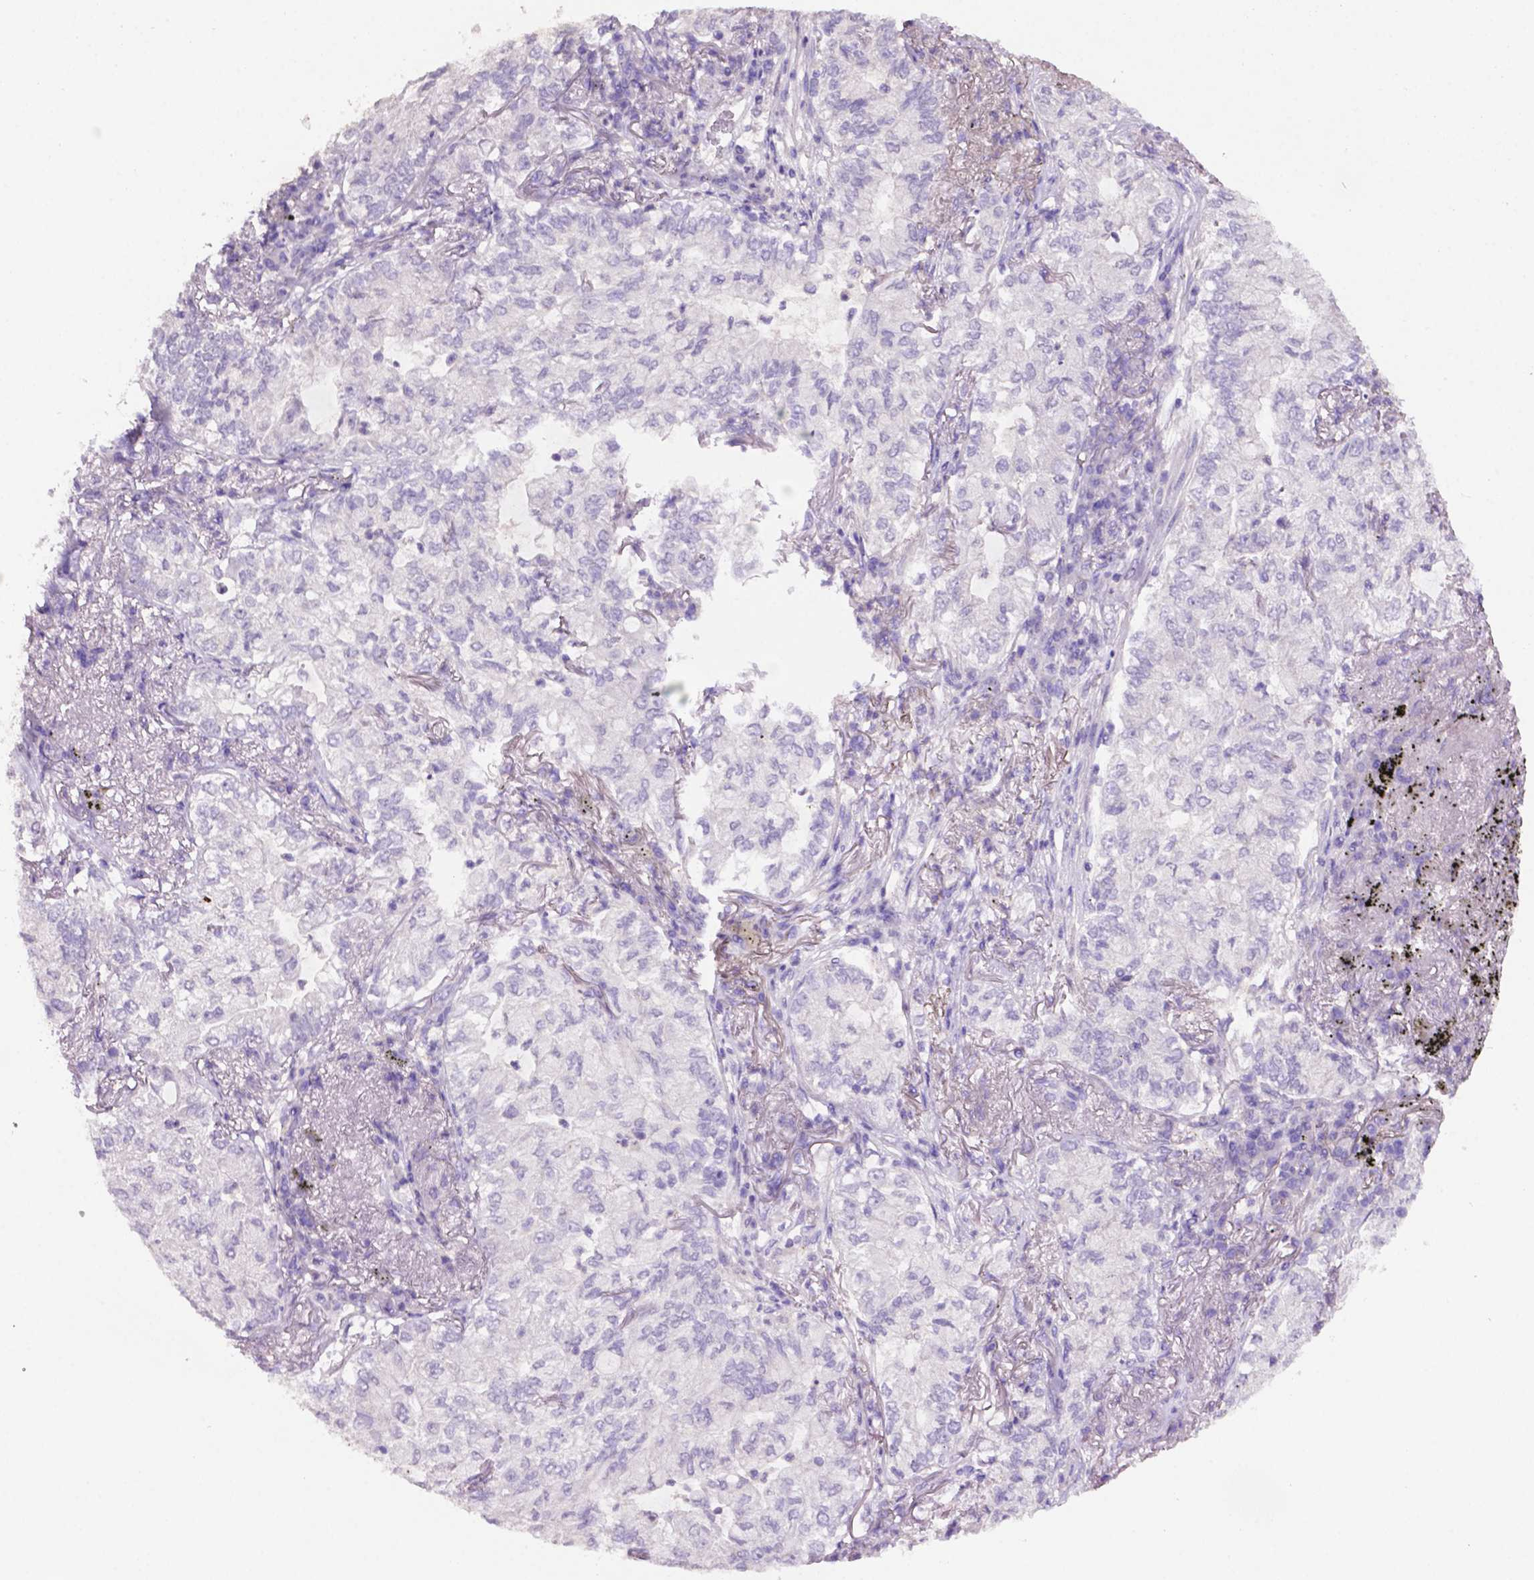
{"staining": {"intensity": "negative", "quantity": "none", "location": "none"}, "tissue": "lung cancer", "cell_type": "Tumor cells", "image_type": "cancer", "snomed": [{"axis": "morphology", "description": "Adenocarcinoma, NOS"}, {"axis": "topography", "description": "Lung"}], "caption": "Lung cancer (adenocarcinoma) stained for a protein using immunohistochemistry (IHC) displays no expression tumor cells.", "gene": "PRPS2", "patient": {"sex": "female", "age": 73}}